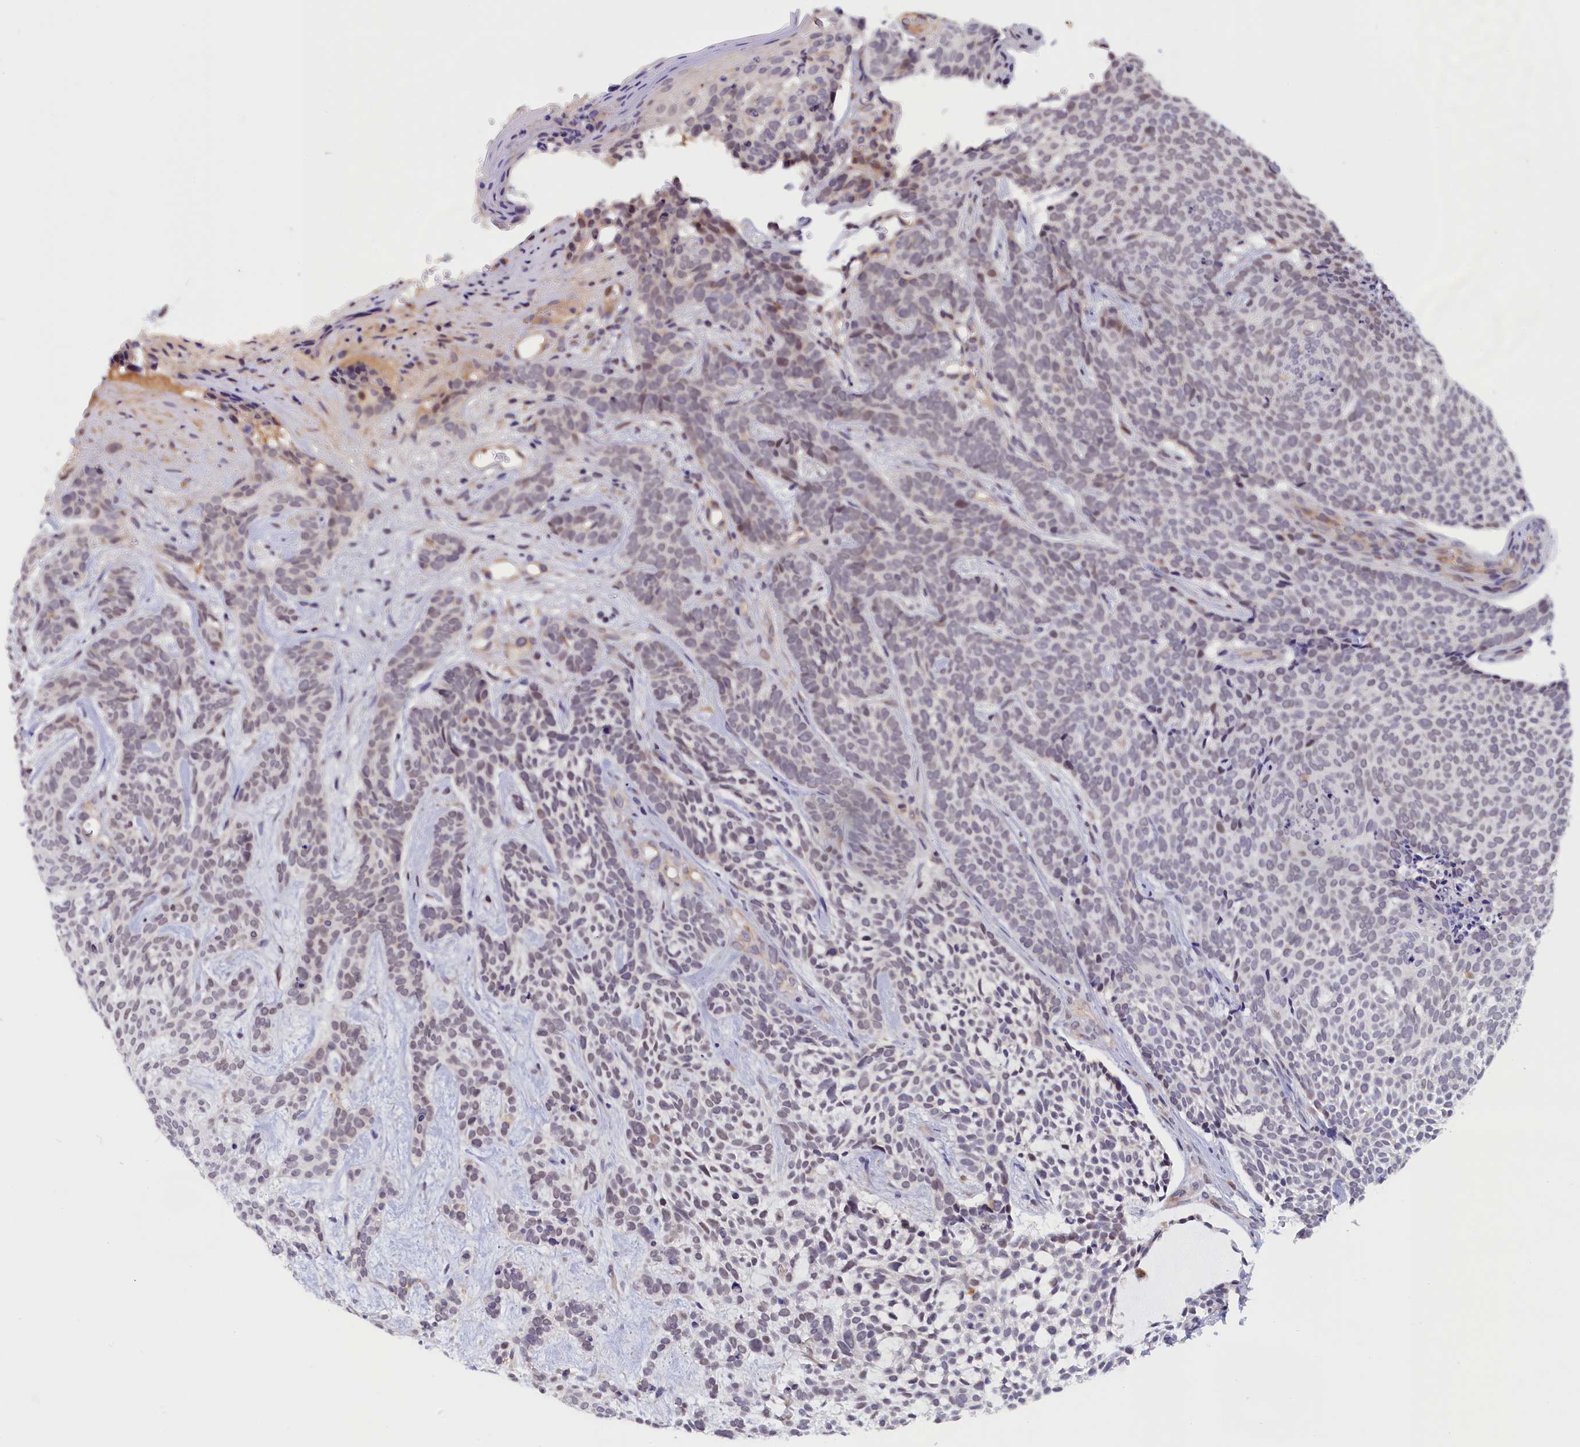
{"staining": {"intensity": "weak", "quantity": "<25%", "location": "nuclear"}, "tissue": "skin cancer", "cell_type": "Tumor cells", "image_type": "cancer", "snomed": [{"axis": "morphology", "description": "Basal cell carcinoma"}, {"axis": "topography", "description": "Skin"}], "caption": "Tumor cells are negative for protein expression in human skin basal cell carcinoma. The staining was performed using DAB to visualize the protein expression in brown, while the nuclei were stained in blue with hematoxylin (Magnification: 20x).", "gene": "IGFALS", "patient": {"sex": "male", "age": 71}}